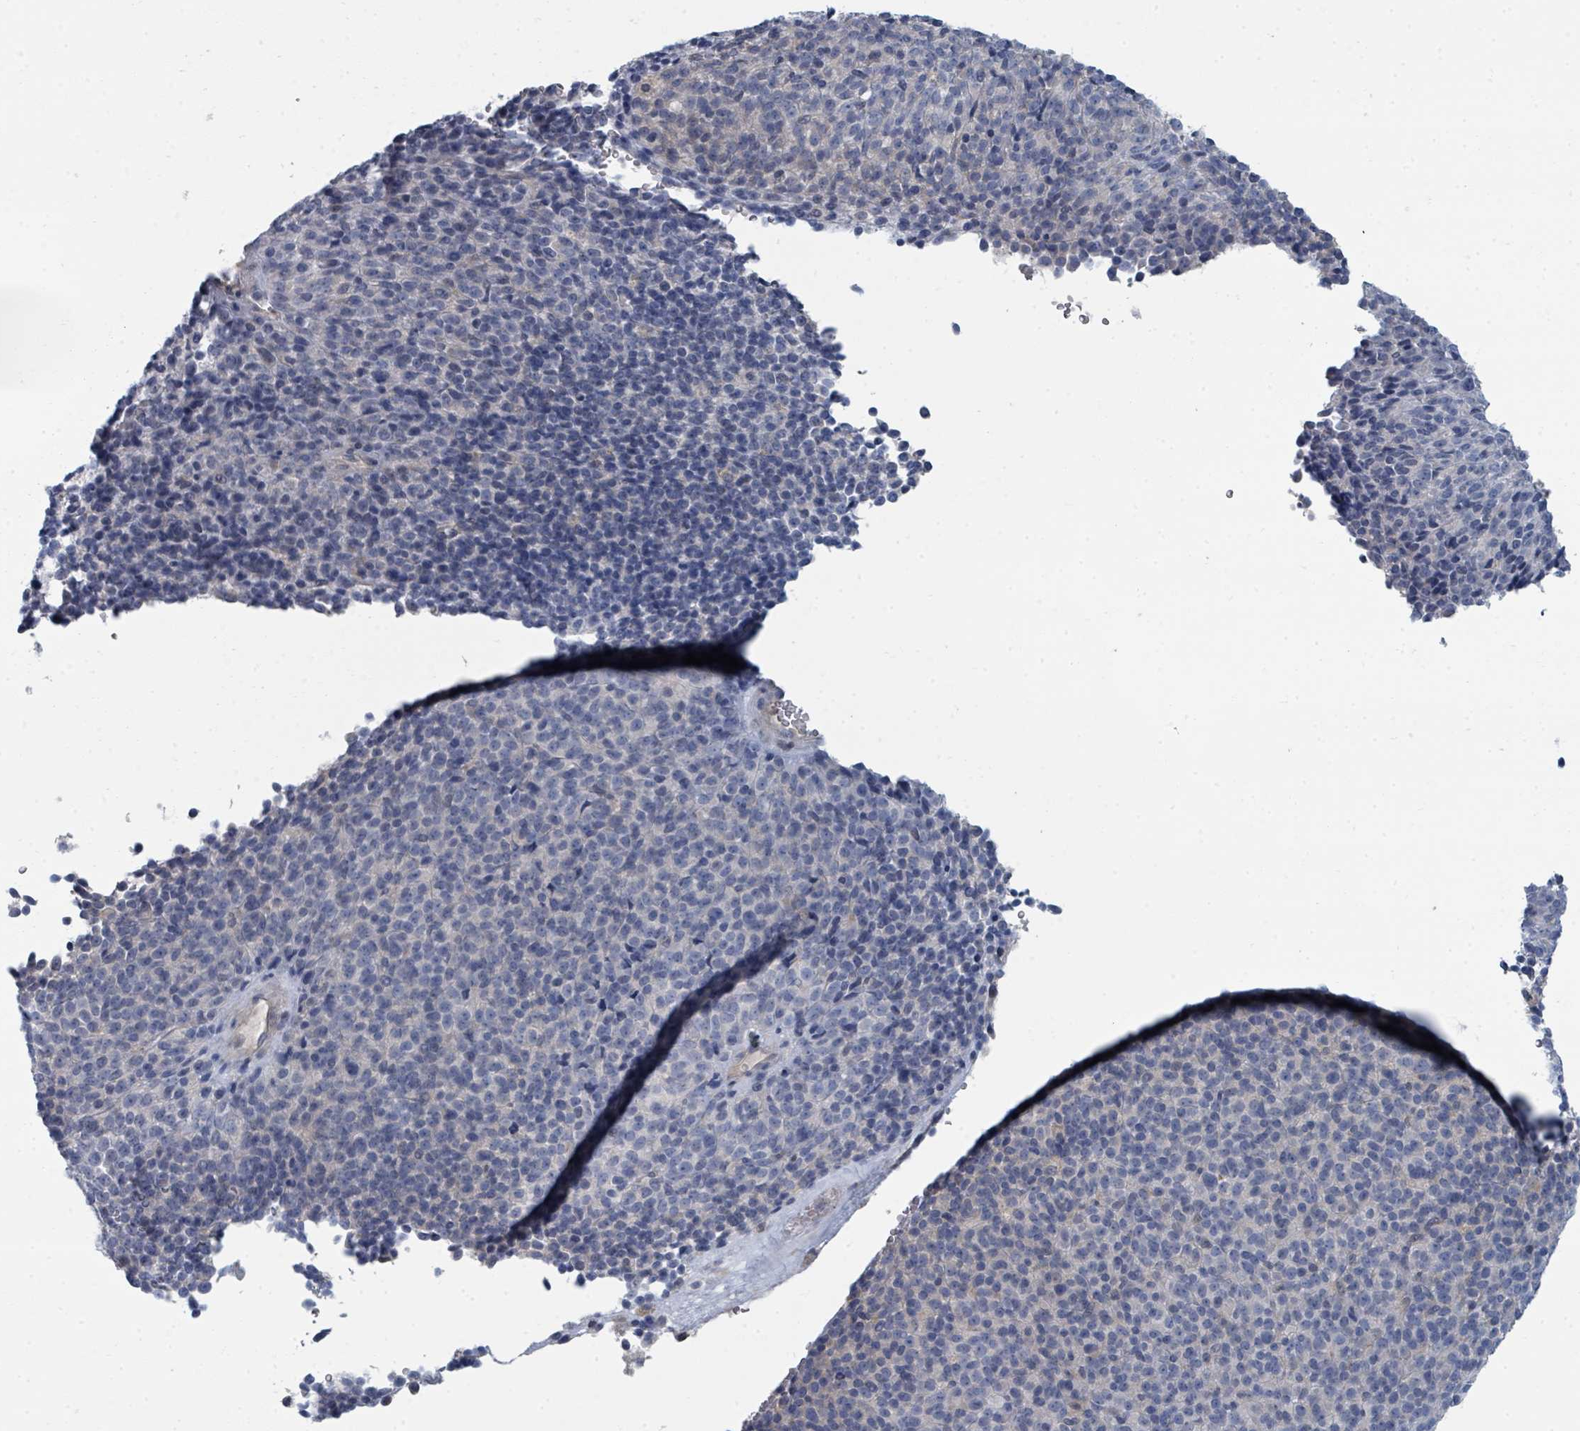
{"staining": {"intensity": "negative", "quantity": "none", "location": "none"}, "tissue": "melanoma", "cell_type": "Tumor cells", "image_type": "cancer", "snomed": [{"axis": "morphology", "description": "Malignant melanoma, Metastatic site"}, {"axis": "topography", "description": "Brain"}], "caption": "Immunohistochemistry (IHC) histopathology image of human malignant melanoma (metastatic site) stained for a protein (brown), which demonstrates no expression in tumor cells. The staining was performed using DAB to visualize the protein expression in brown, while the nuclei were stained in blue with hematoxylin (Magnification: 20x).", "gene": "SLC25A45", "patient": {"sex": "female", "age": 56}}